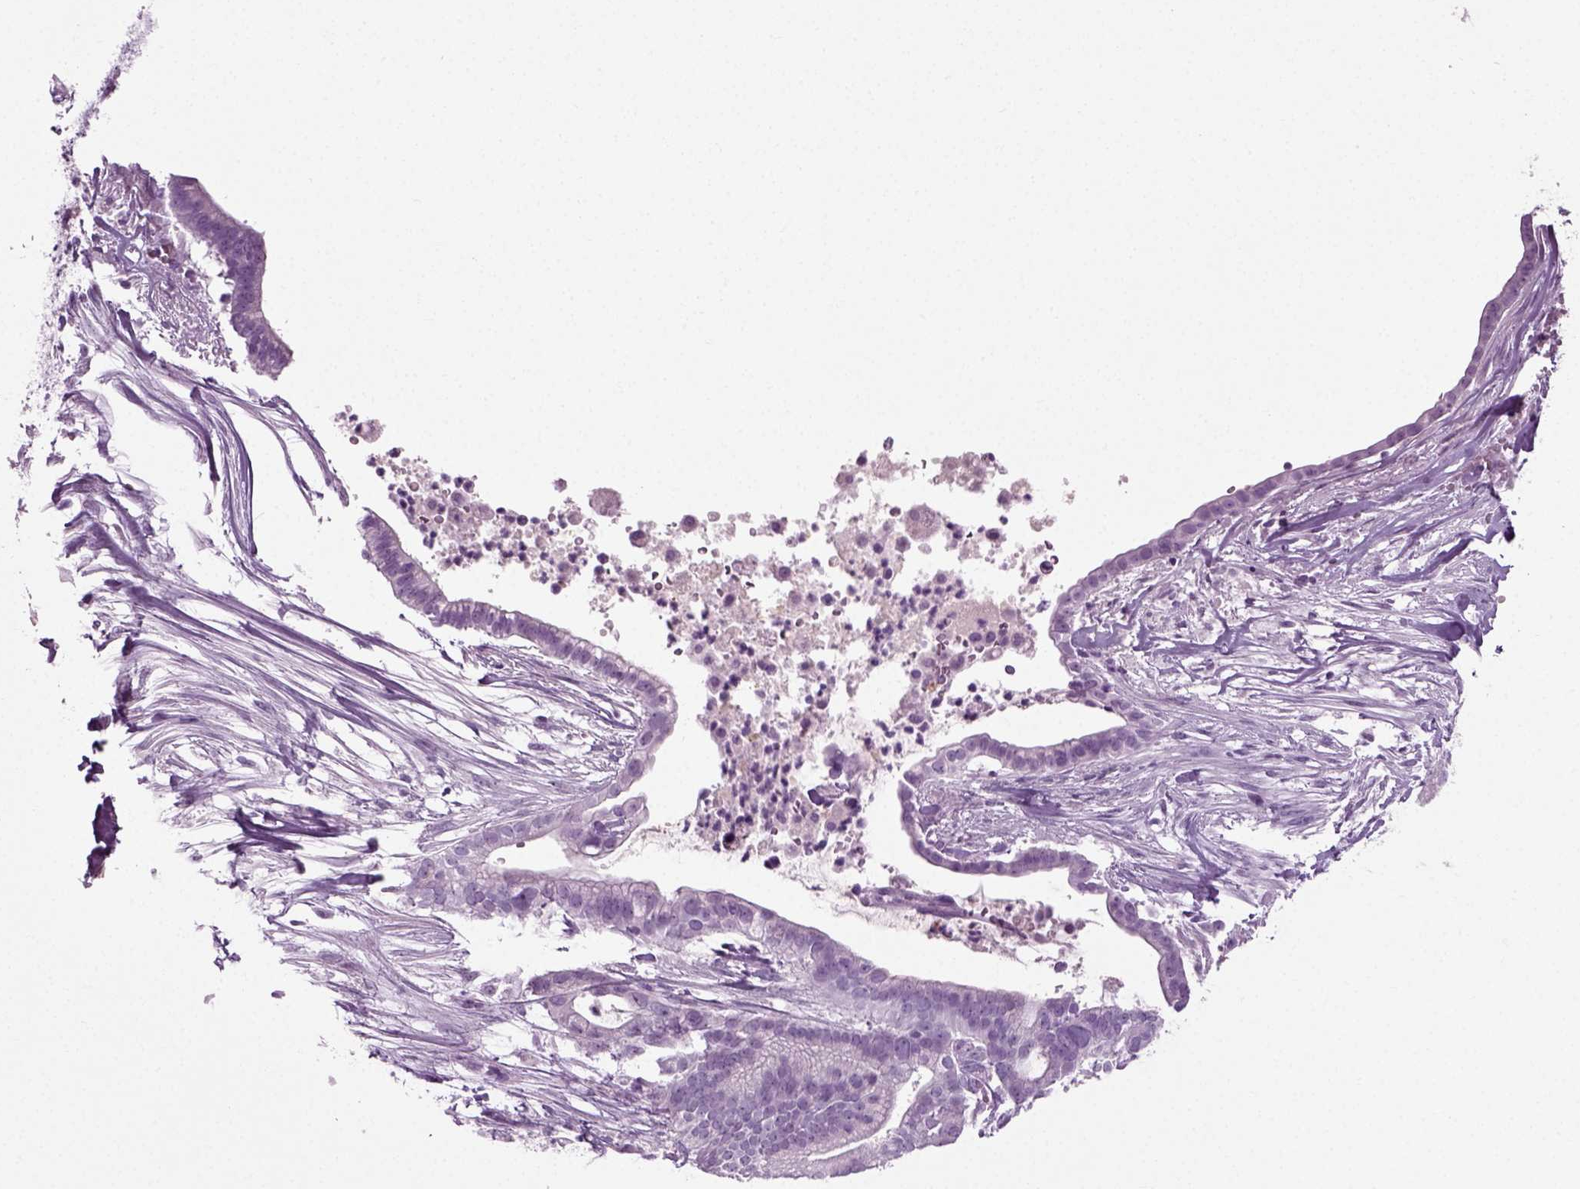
{"staining": {"intensity": "negative", "quantity": "none", "location": "none"}, "tissue": "pancreatic cancer", "cell_type": "Tumor cells", "image_type": "cancer", "snomed": [{"axis": "morphology", "description": "Adenocarcinoma, NOS"}, {"axis": "topography", "description": "Pancreas"}], "caption": "Immunohistochemistry micrograph of human adenocarcinoma (pancreatic) stained for a protein (brown), which reveals no positivity in tumor cells.", "gene": "PRLH", "patient": {"sex": "male", "age": 61}}